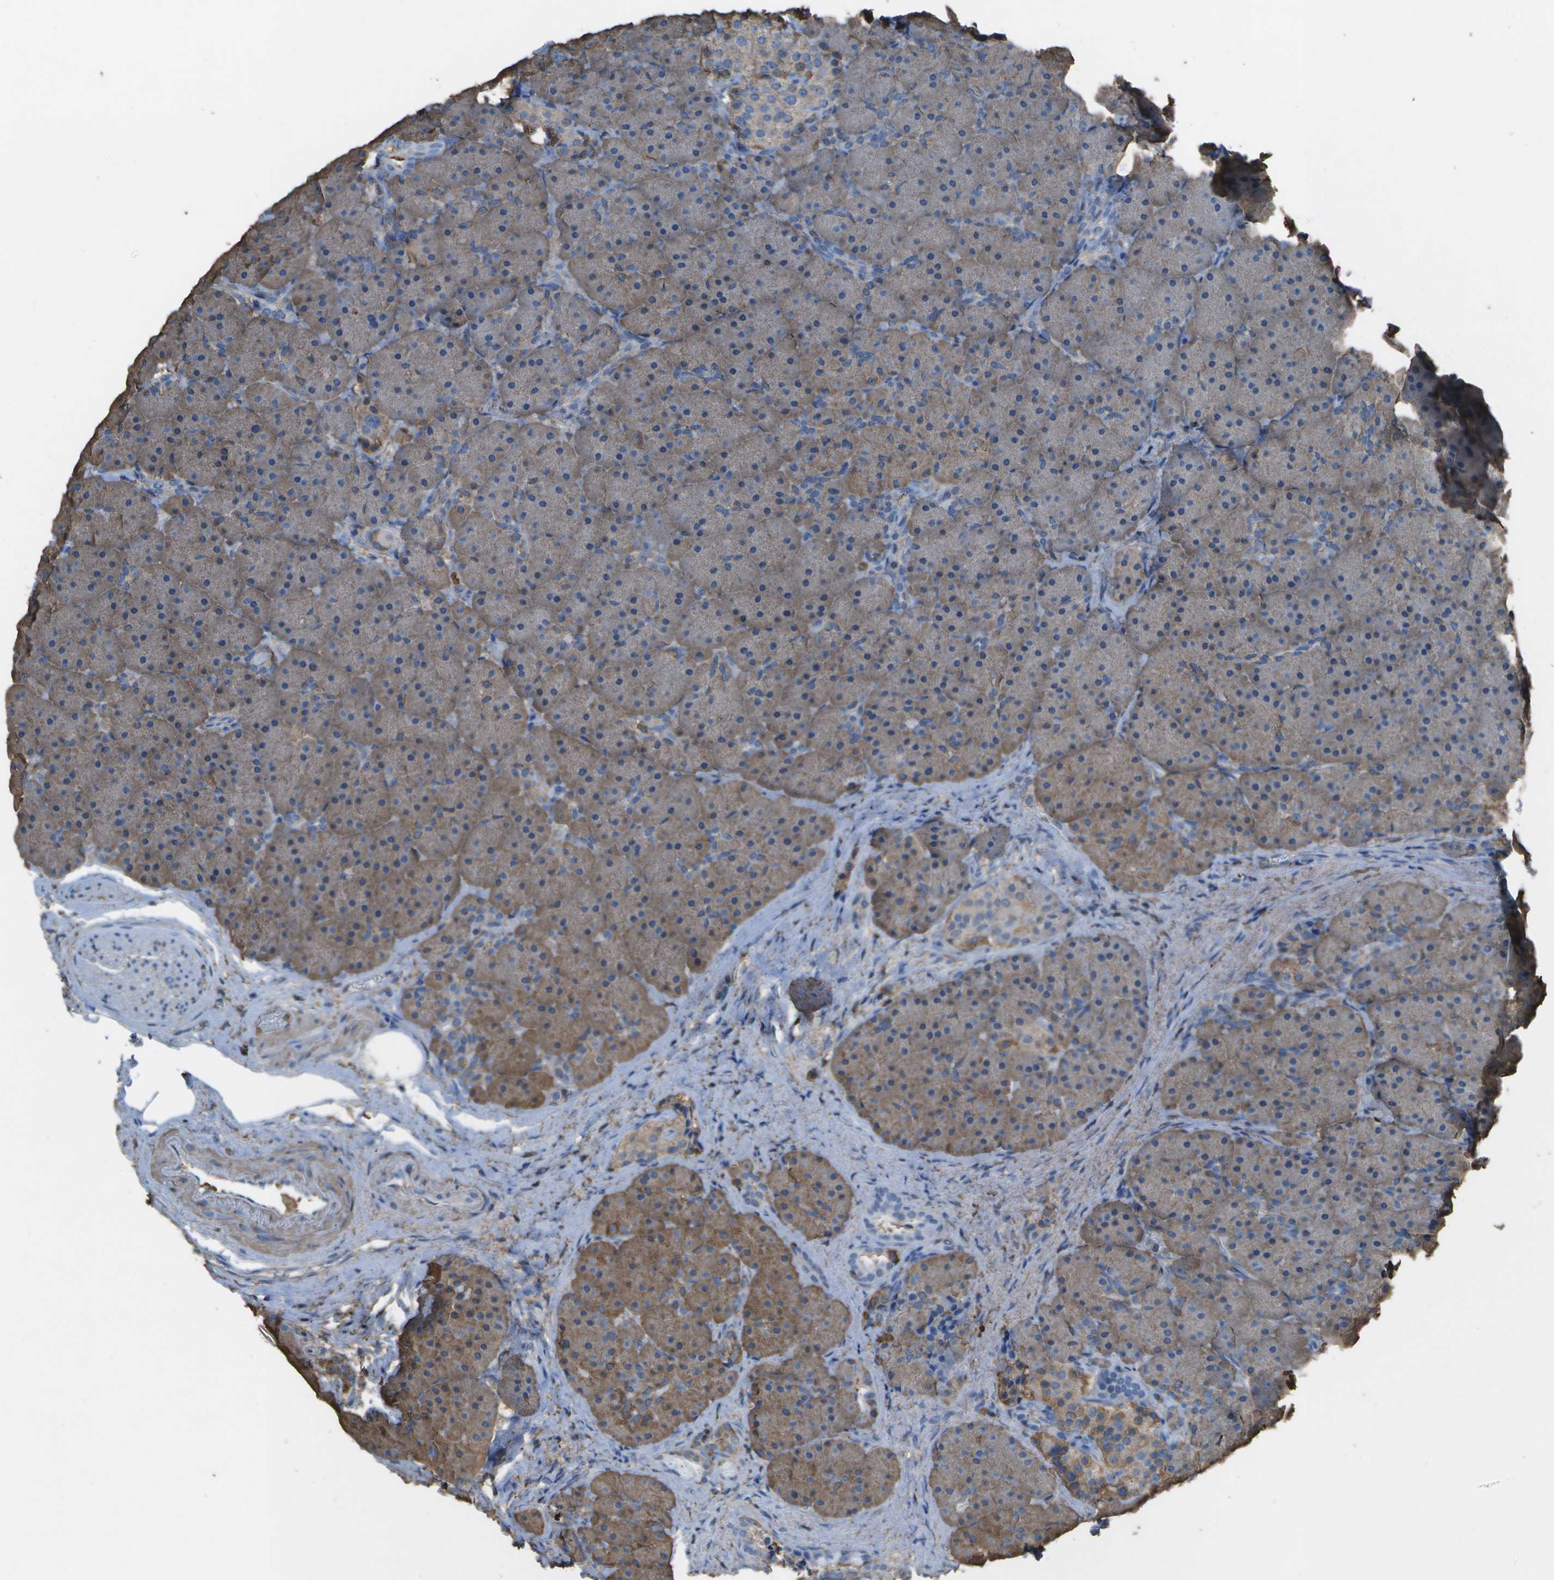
{"staining": {"intensity": "moderate", "quantity": "25%-75%", "location": "cytoplasmic/membranous"}, "tissue": "pancreas", "cell_type": "Exocrine glandular cells", "image_type": "normal", "snomed": [{"axis": "morphology", "description": "Normal tissue, NOS"}, {"axis": "topography", "description": "Pancreas"}], "caption": "A micrograph of human pancreas stained for a protein exhibits moderate cytoplasmic/membranous brown staining in exocrine glandular cells.", "gene": "CYP4F11", "patient": {"sex": "male", "age": 66}}